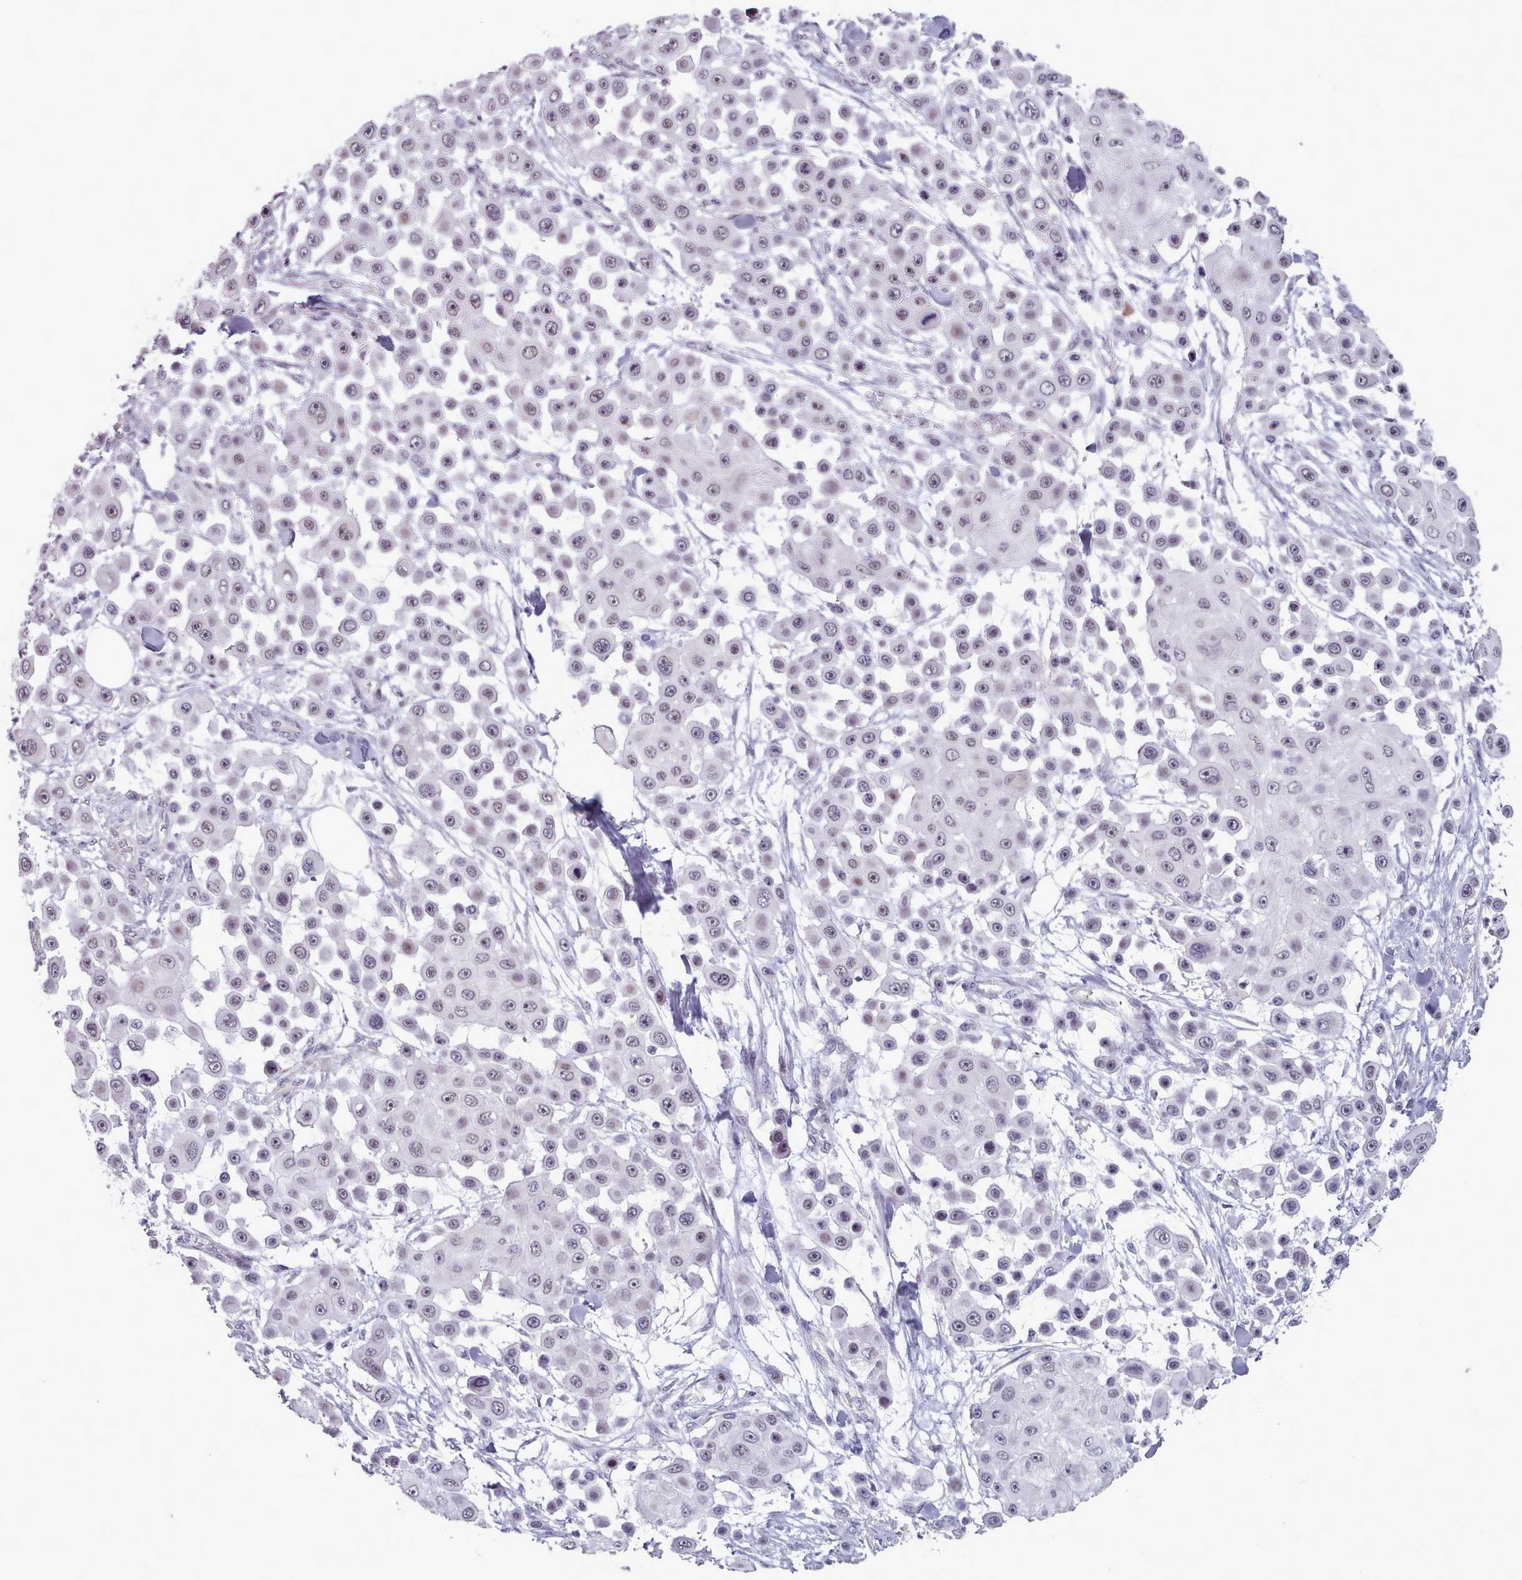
{"staining": {"intensity": "weak", "quantity": "25%-75%", "location": "nuclear"}, "tissue": "skin cancer", "cell_type": "Tumor cells", "image_type": "cancer", "snomed": [{"axis": "morphology", "description": "Squamous cell carcinoma, NOS"}, {"axis": "topography", "description": "Skin"}], "caption": "The micrograph reveals immunohistochemical staining of skin squamous cell carcinoma. There is weak nuclear positivity is appreciated in approximately 25%-75% of tumor cells.", "gene": "TRARG1", "patient": {"sex": "male", "age": 67}}